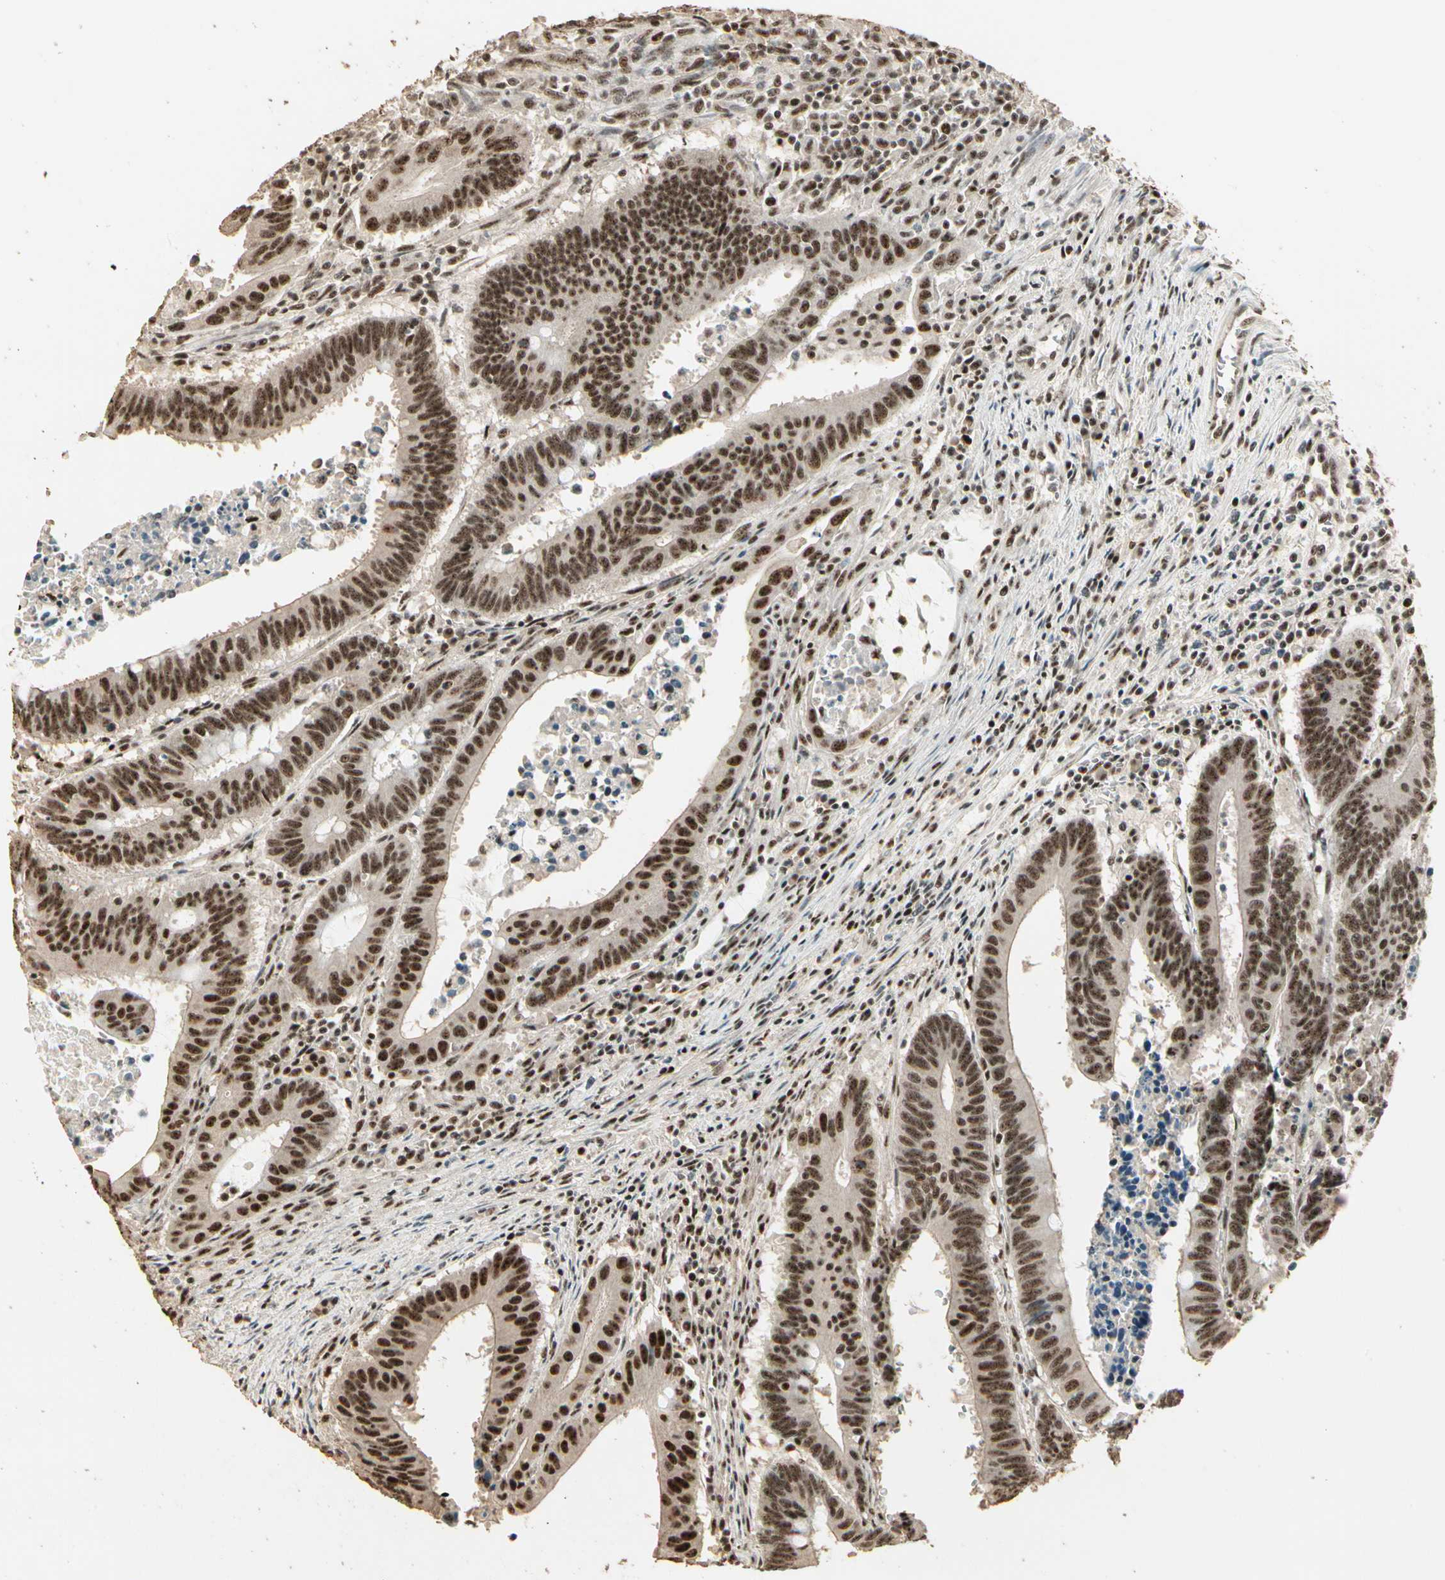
{"staining": {"intensity": "strong", "quantity": ">75%", "location": "nuclear"}, "tissue": "colorectal cancer", "cell_type": "Tumor cells", "image_type": "cancer", "snomed": [{"axis": "morphology", "description": "Adenocarcinoma, NOS"}, {"axis": "topography", "description": "Colon"}], "caption": "Human colorectal adenocarcinoma stained with a brown dye exhibits strong nuclear positive expression in about >75% of tumor cells.", "gene": "RBM25", "patient": {"sex": "male", "age": 45}}